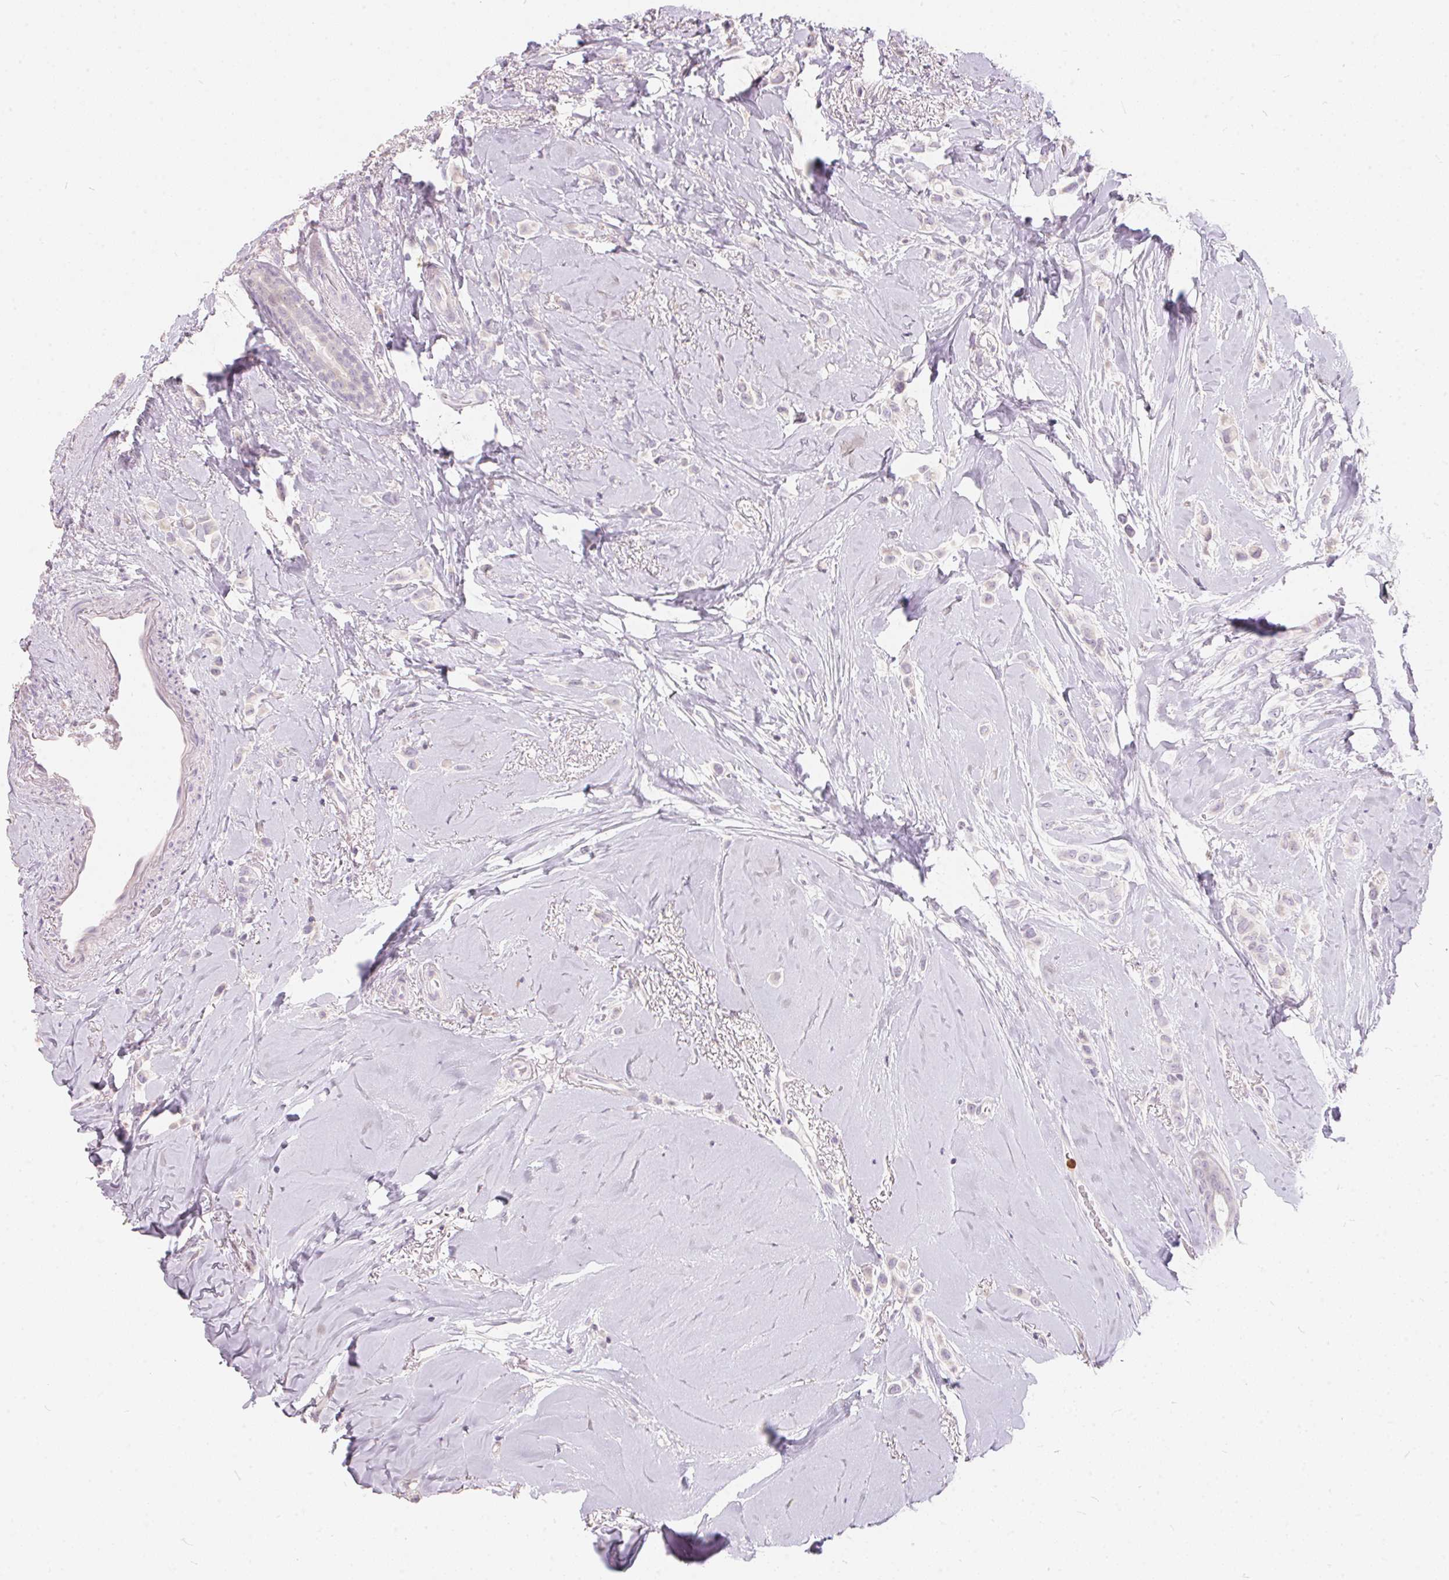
{"staining": {"intensity": "negative", "quantity": "none", "location": "none"}, "tissue": "breast cancer", "cell_type": "Tumor cells", "image_type": "cancer", "snomed": [{"axis": "morphology", "description": "Lobular carcinoma"}, {"axis": "topography", "description": "Breast"}], "caption": "This is an immunohistochemistry histopathology image of breast cancer (lobular carcinoma). There is no positivity in tumor cells.", "gene": "SERPINB1", "patient": {"sex": "female", "age": 66}}